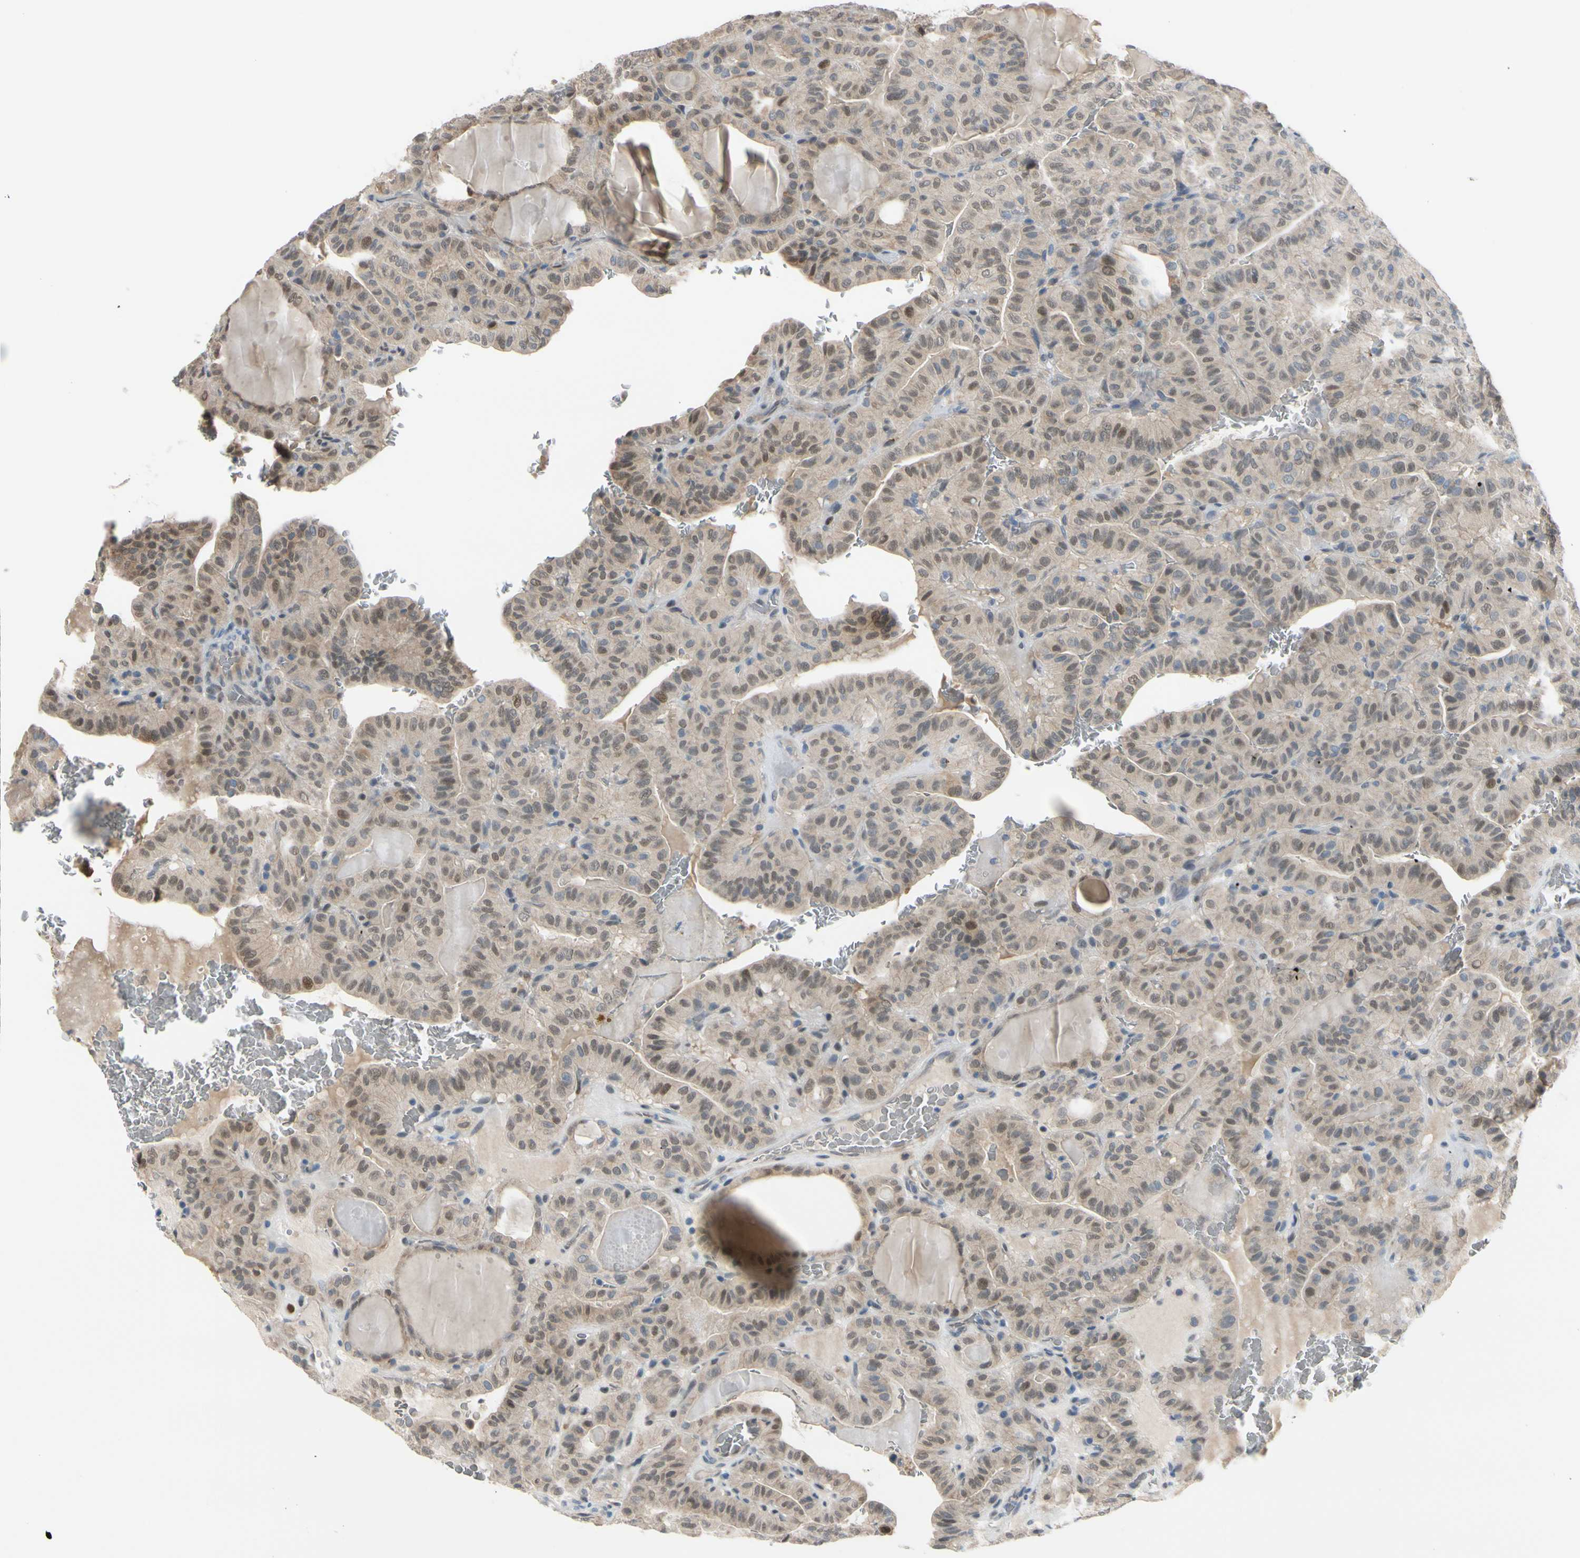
{"staining": {"intensity": "weak", "quantity": ">75%", "location": "cytoplasmic/membranous,nuclear"}, "tissue": "thyroid cancer", "cell_type": "Tumor cells", "image_type": "cancer", "snomed": [{"axis": "morphology", "description": "Papillary adenocarcinoma, NOS"}, {"axis": "topography", "description": "Thyroid gland"}], "caption": "The photomicrograph displays immunohistochemical staining of thyroid papillary adenocarcinoma. There is weak cytoplasmic/membranous and nuclear positivity is seen in about >75% of tumor cells. (Stains: DAB (3,3'-diaminobenzidine) in brown, nuclei in blue, Microscopy: brightfield microscopy at high magnification).", "gene": "PTTG1", "patient": {"sex": "male", "age": 77}}